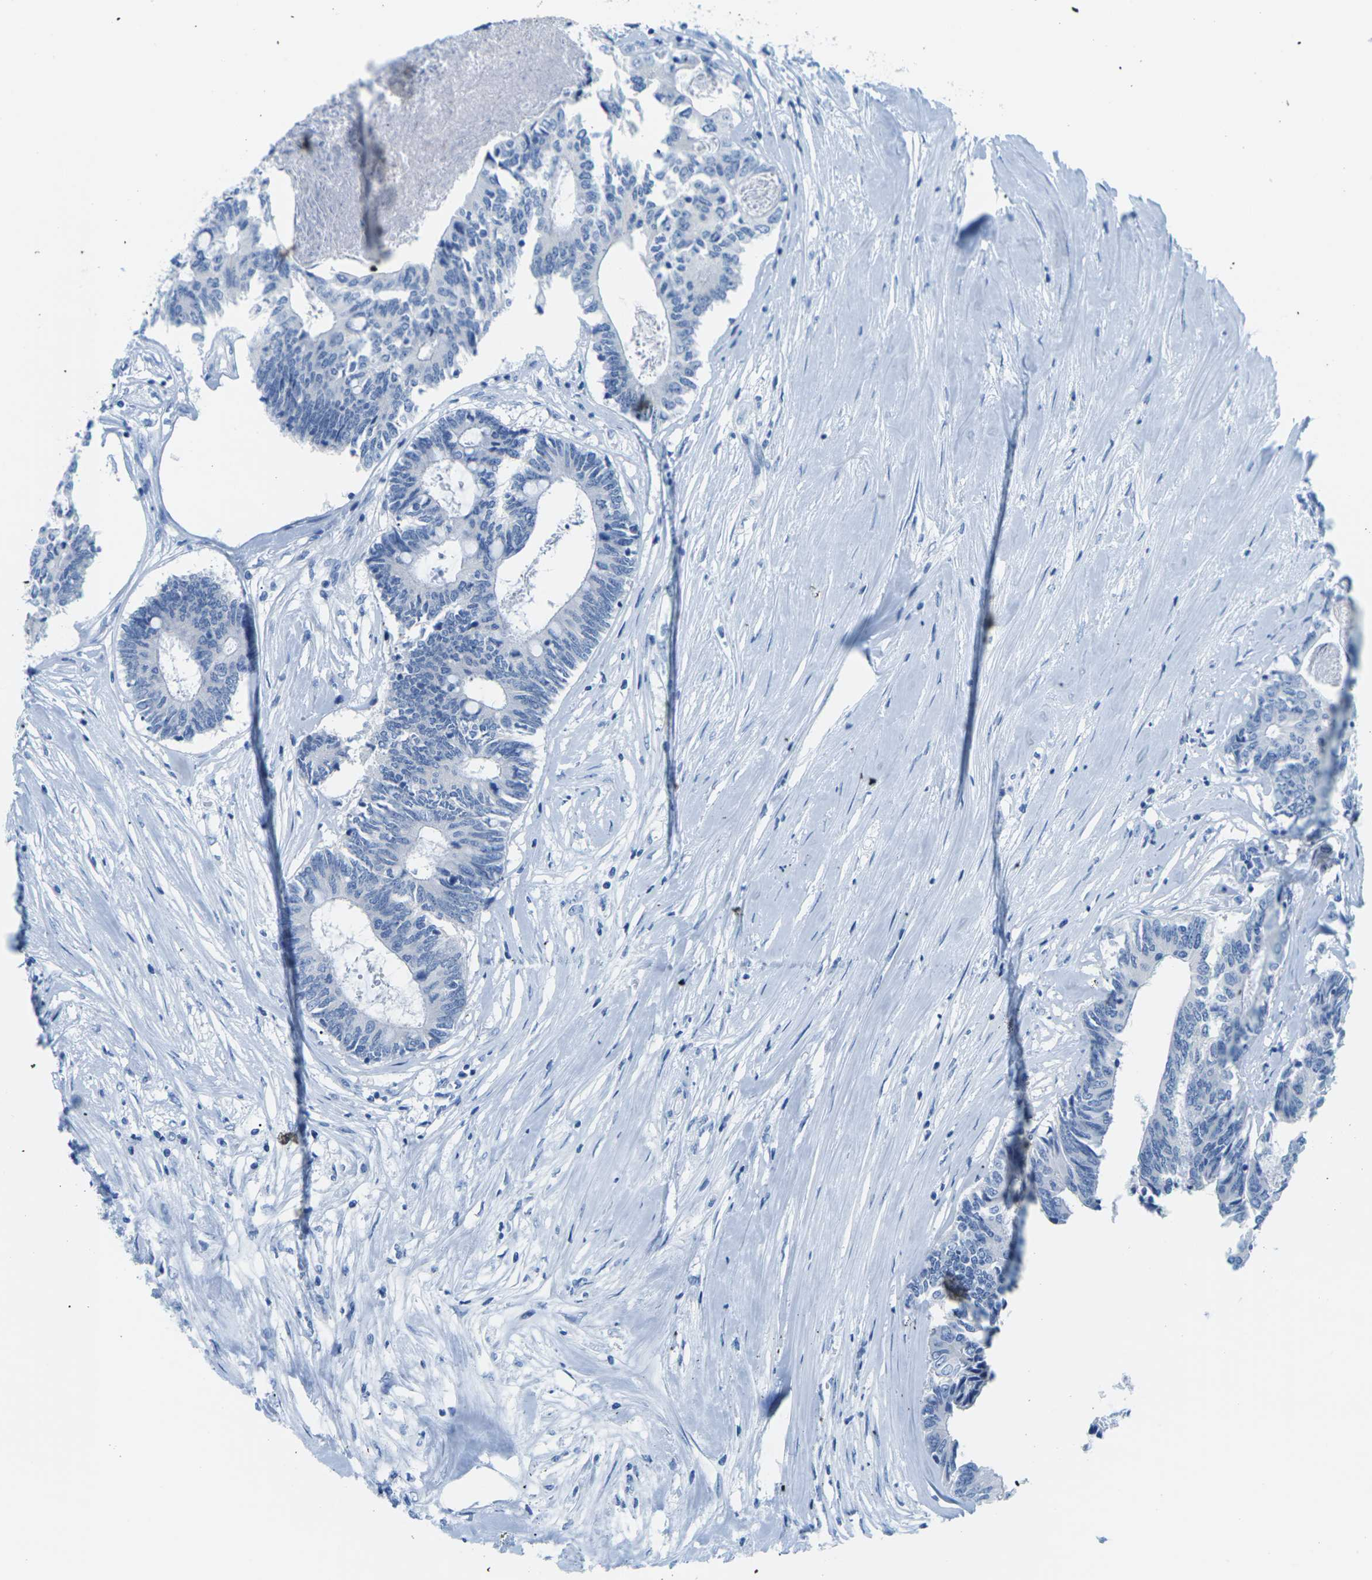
{"staining": {"intensity": "negative", "quantity": "none", "location": "none"}, "tissue": "colorectal cancer", "cell_type": "Tumor cells", "image_type": "cancer", "snomed": [{"axis": "morphology", "description": "Adenocarcinoma, NOS"}, {"axis": "topography", "description": "Rectum"}], "caption": "The photomicrograph shows no significant staining in tumor cells of colorectal cancer.", "gene": "SLC12A1", "patient": {"sex": "male", "age": 63}}